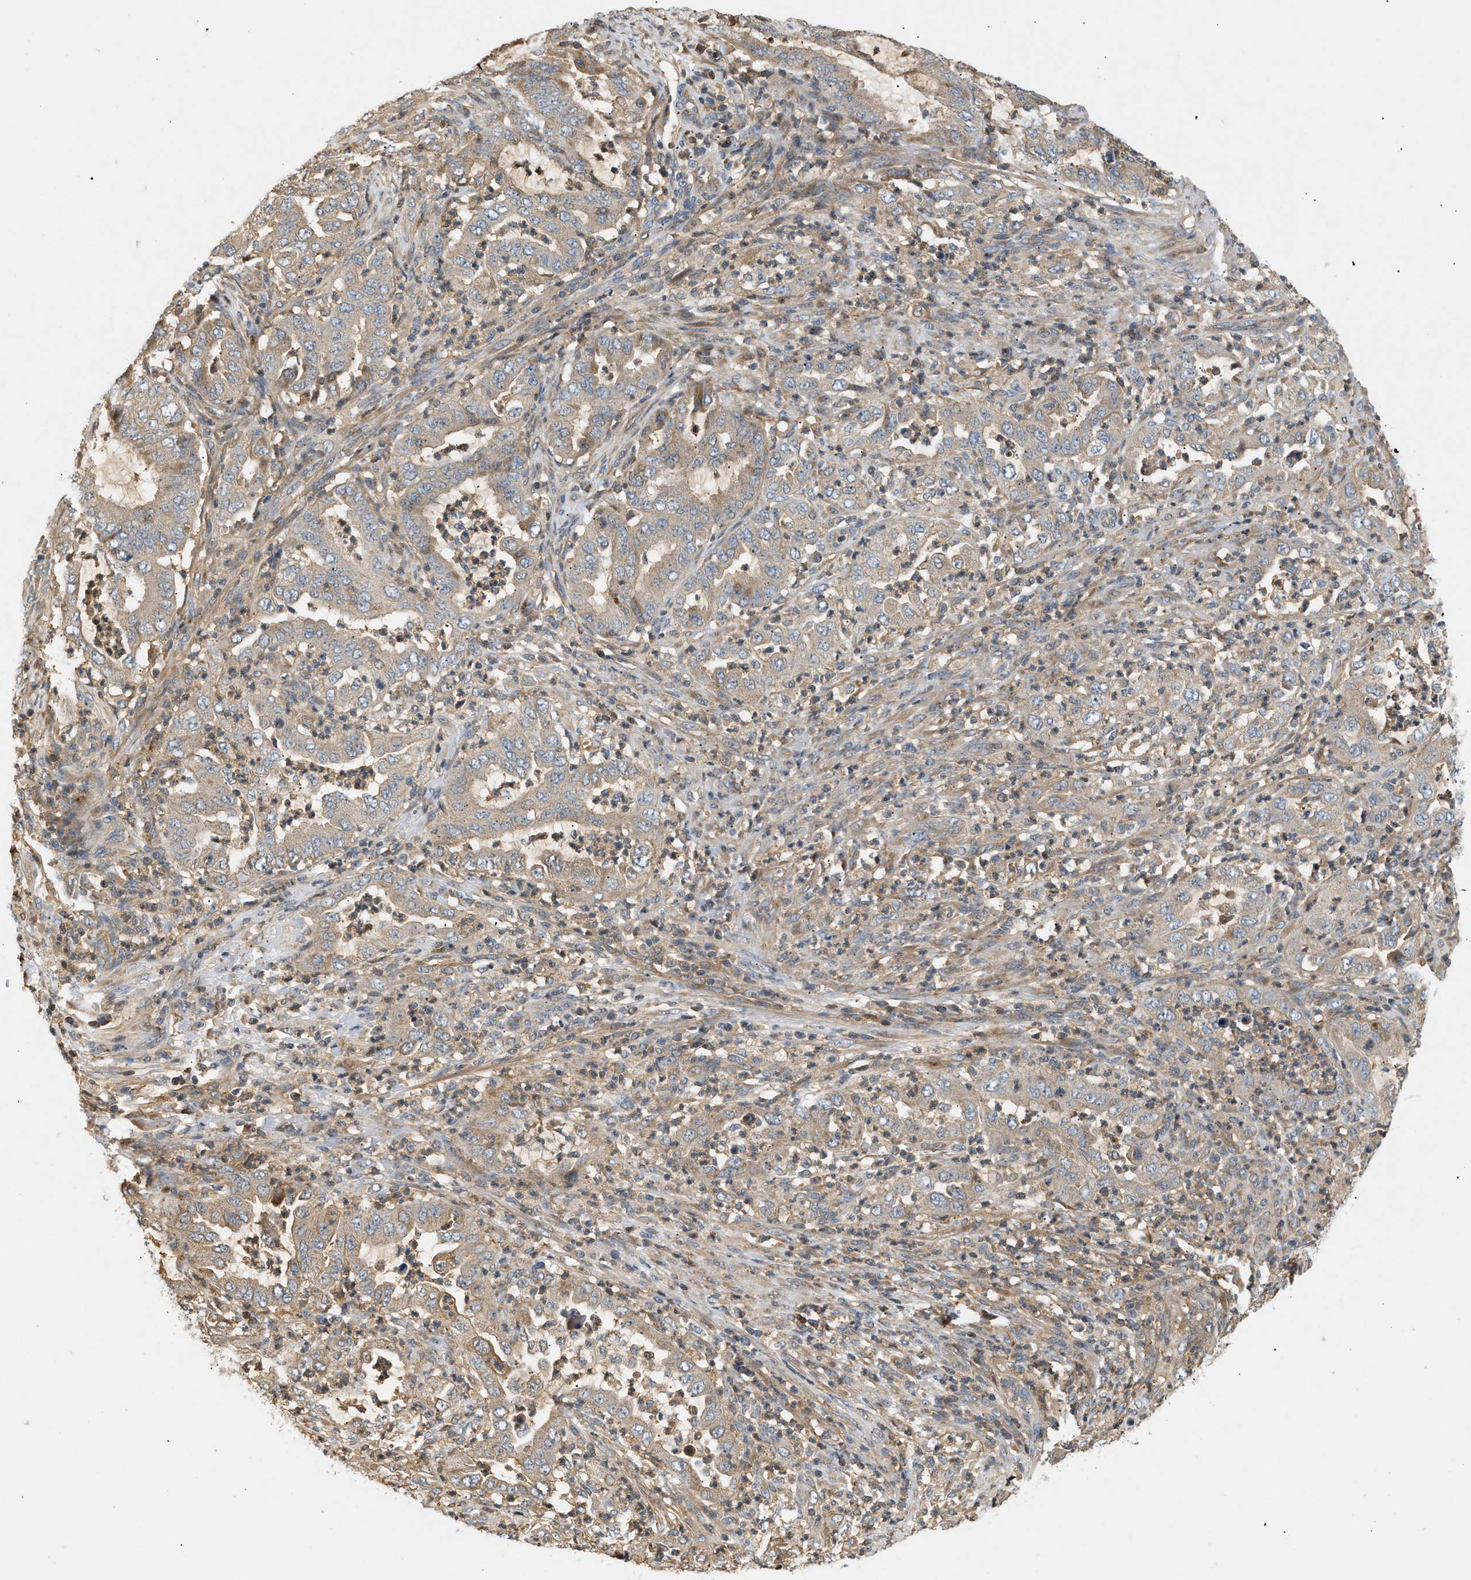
{"staining": {"intensity": "weak", "quantity": ">75%", "location": "cytoplasmic/membranous"}, "tissue": "endometrial cancer", "cell_type": "Tumor cells", "image_type": "cancer", "snomed": [{"axis": "morphology", "description": "Adenocarcinoma, NOS"}, {"axis": "topography", "description": "Endometrium"}], "caption": "Immunohistochemical staining of human endometrial cancer shows low levels of weak cytoplasmic/membranous staining in about >75% of tumor cells.", "gene": "FARS2", "patient": {"sex": "female", "age": 70}}